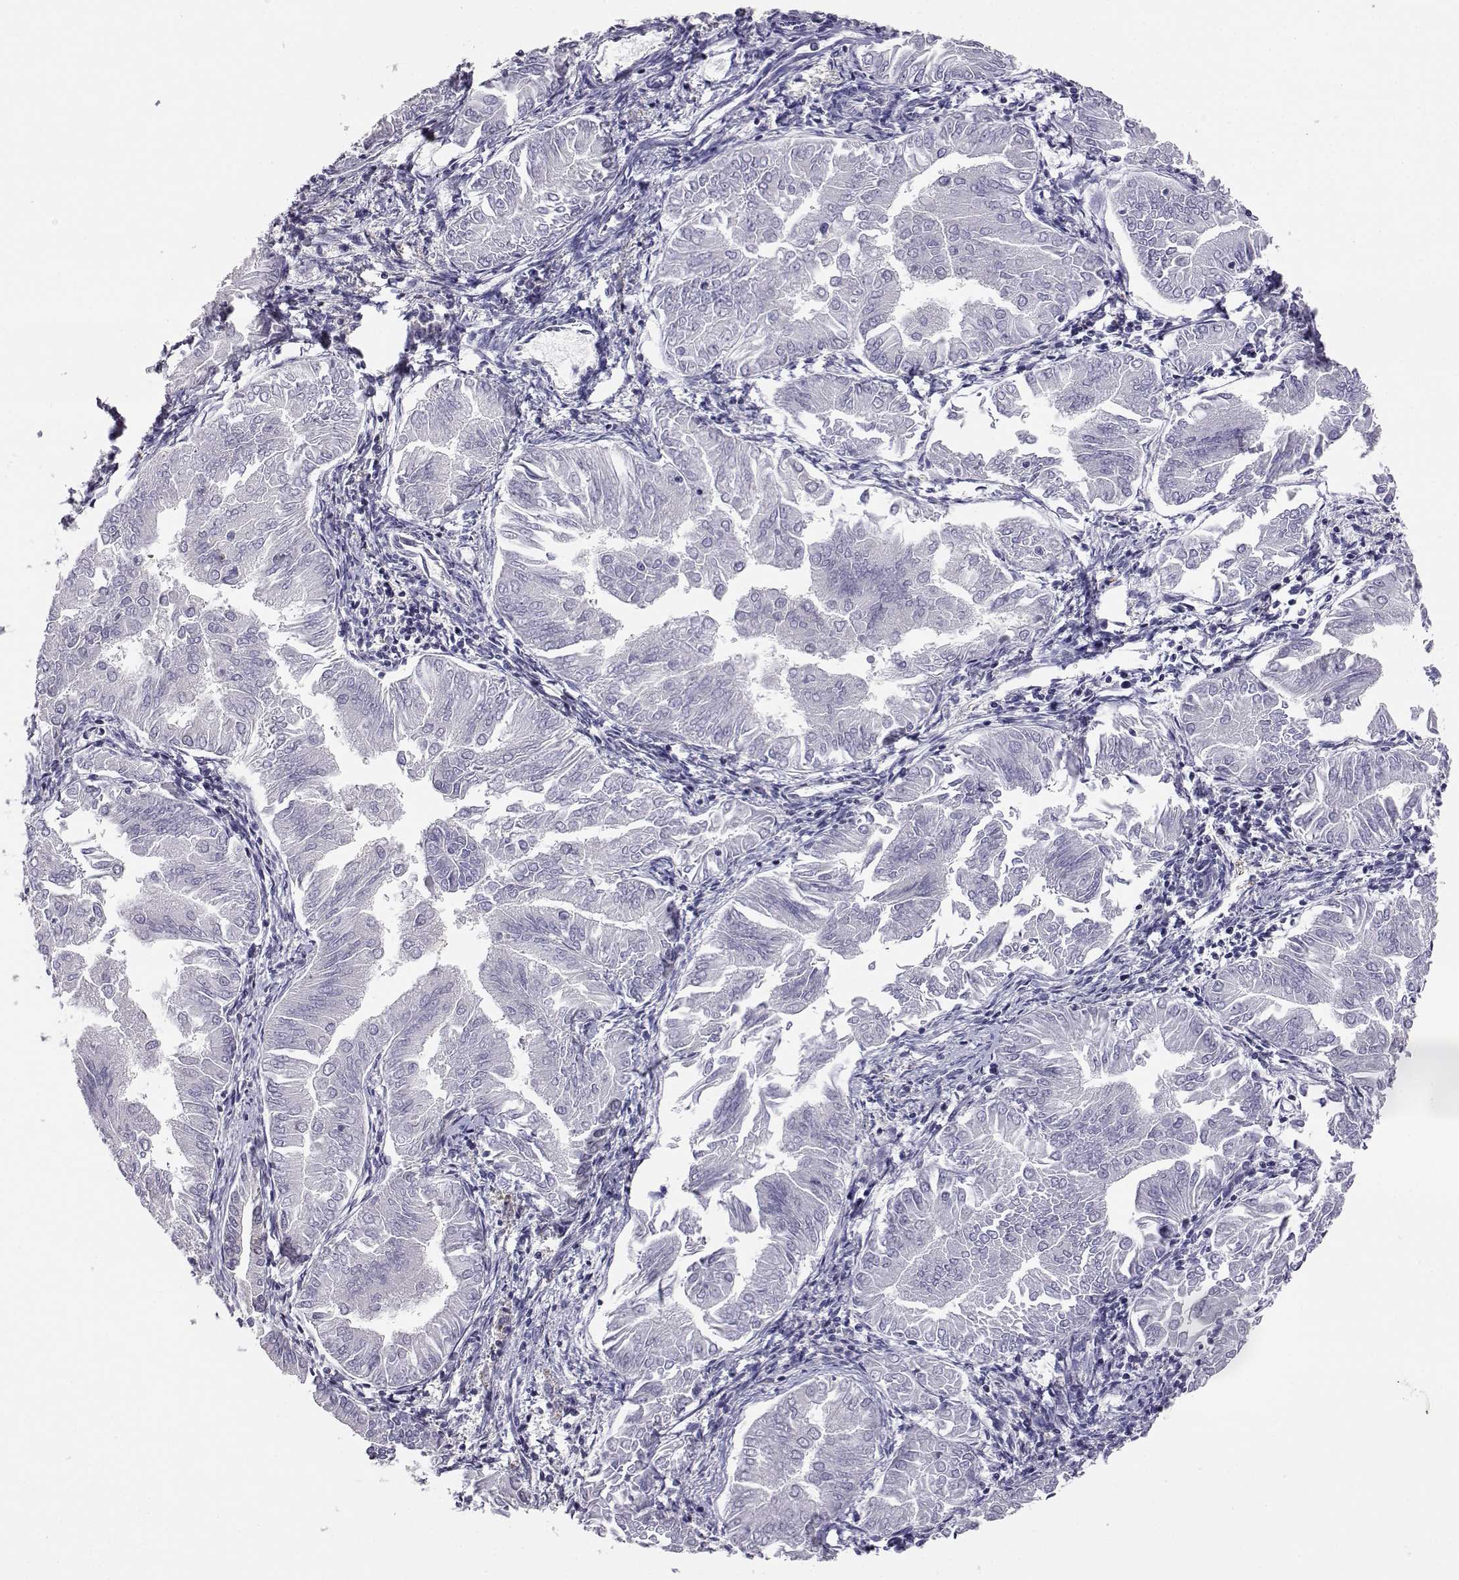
{"staining": {"intensity": "negative", "quantity": "none", "location": "none"}, "tissue": "endometrial cancer", "cell_type": "Tumor cells", "image_type": "cancer", "snomed": [{"axis": "morphology", "description": "Adenocarcinoma, NOS"}, {"axis": "topography", "description": "Endometrium"}], "caption": "Immunohistochemistry histopathology image of neoplastic tissue: endometrial cancer stained with DAB (3,3'-diaminobenzidine) exhibits no significant protein expression in tumor cells.", "gene": "AKR1B1", "patient": {"sex": "female", "age": 53}}